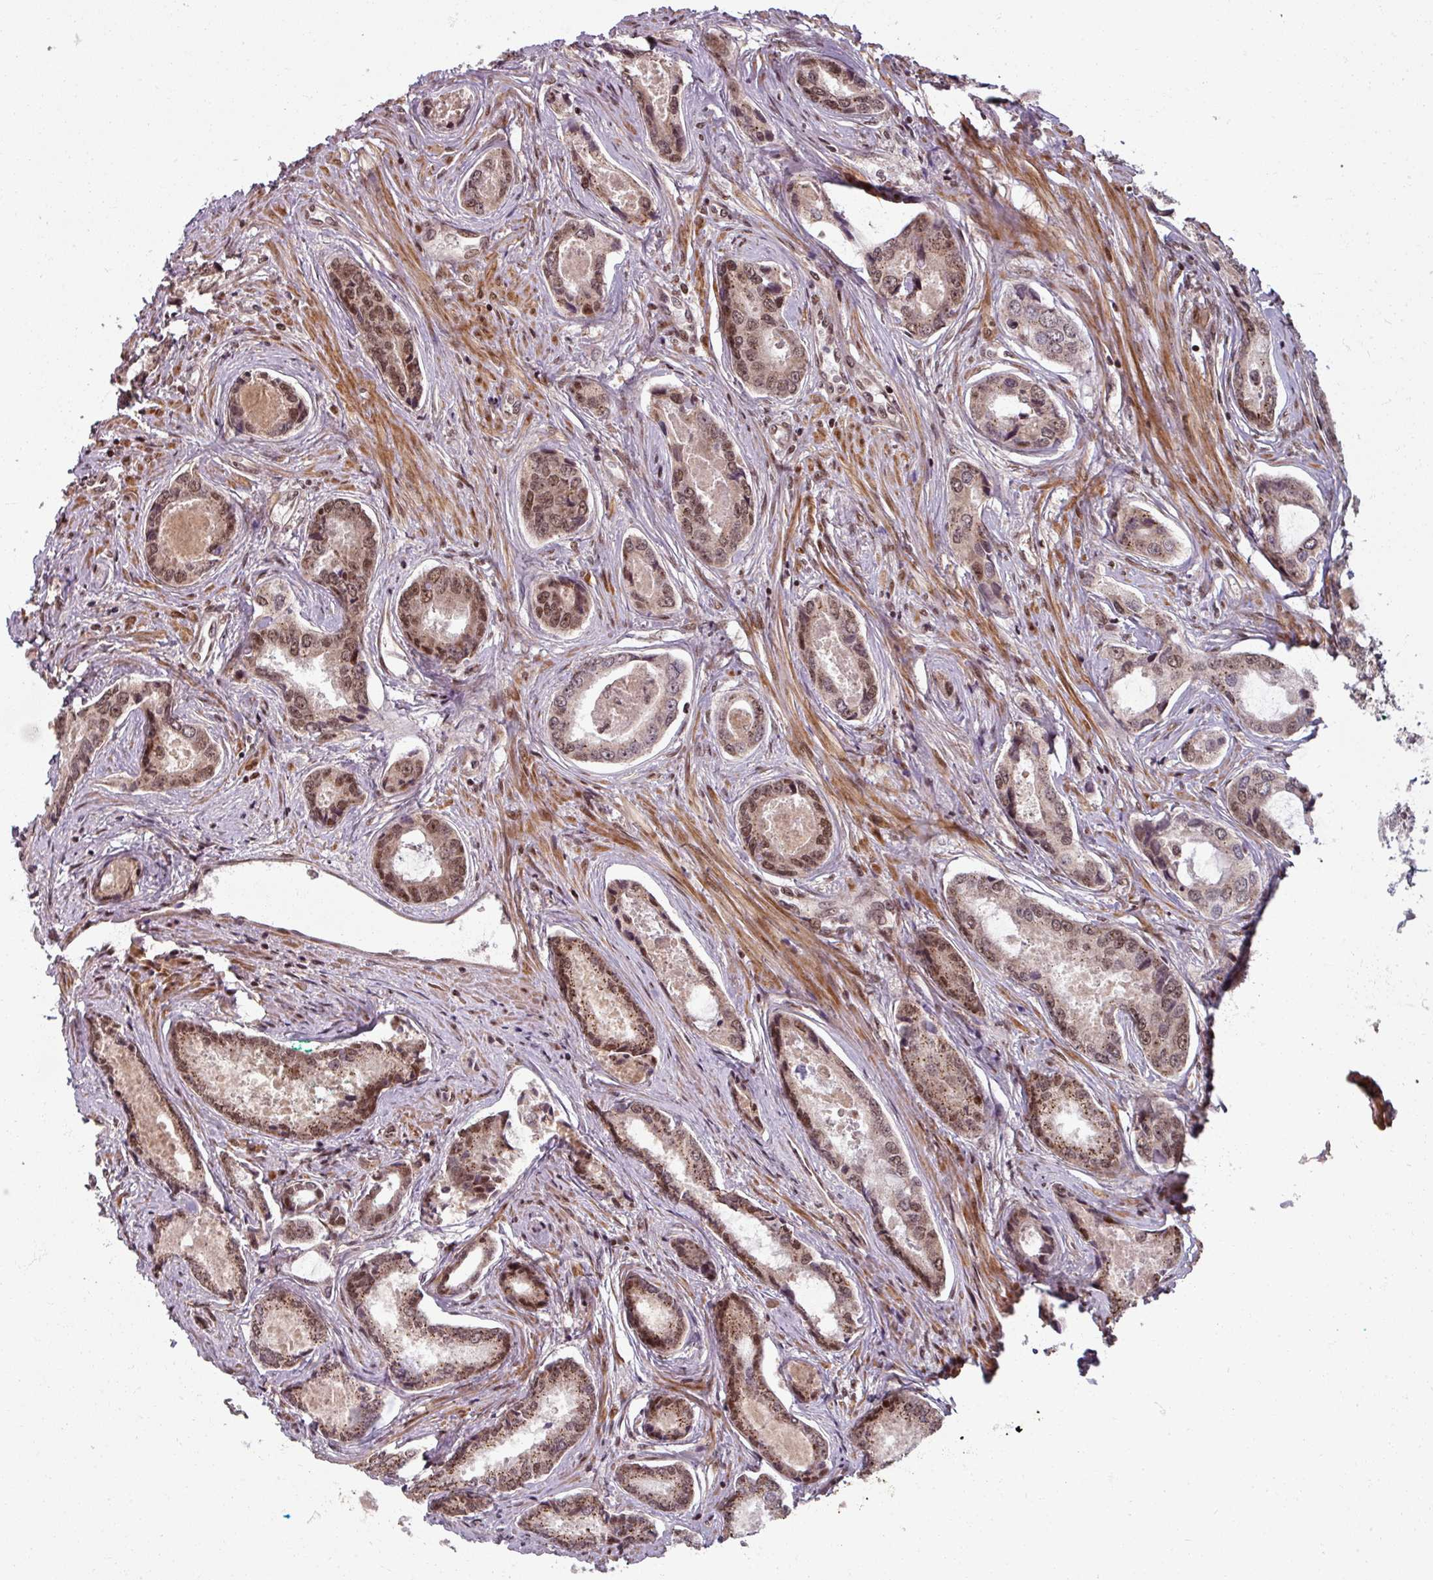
{"staining": {"intensity": "moderate", "quantity": ">75%", "location": "nuclear"}, "tissue": "prostate cancer", "cell_type": "Tumor cells", "image_type": "cancer", "snomed": [{"axis": "morphology", "description": "Adenocarcinoma, Low grade"}, {"axis": "topography", "description": "Prostate"}], "caption": "An immunohistochemistry (IHC) histopathology image of tumor tissue is shown. Protein staining in brown shows moderate nuclear positivity in prostate low-grade adenocarcinoma within tumor cells.", "gene": "SWI5", "patient": {"sex": "male", "age": 68}}